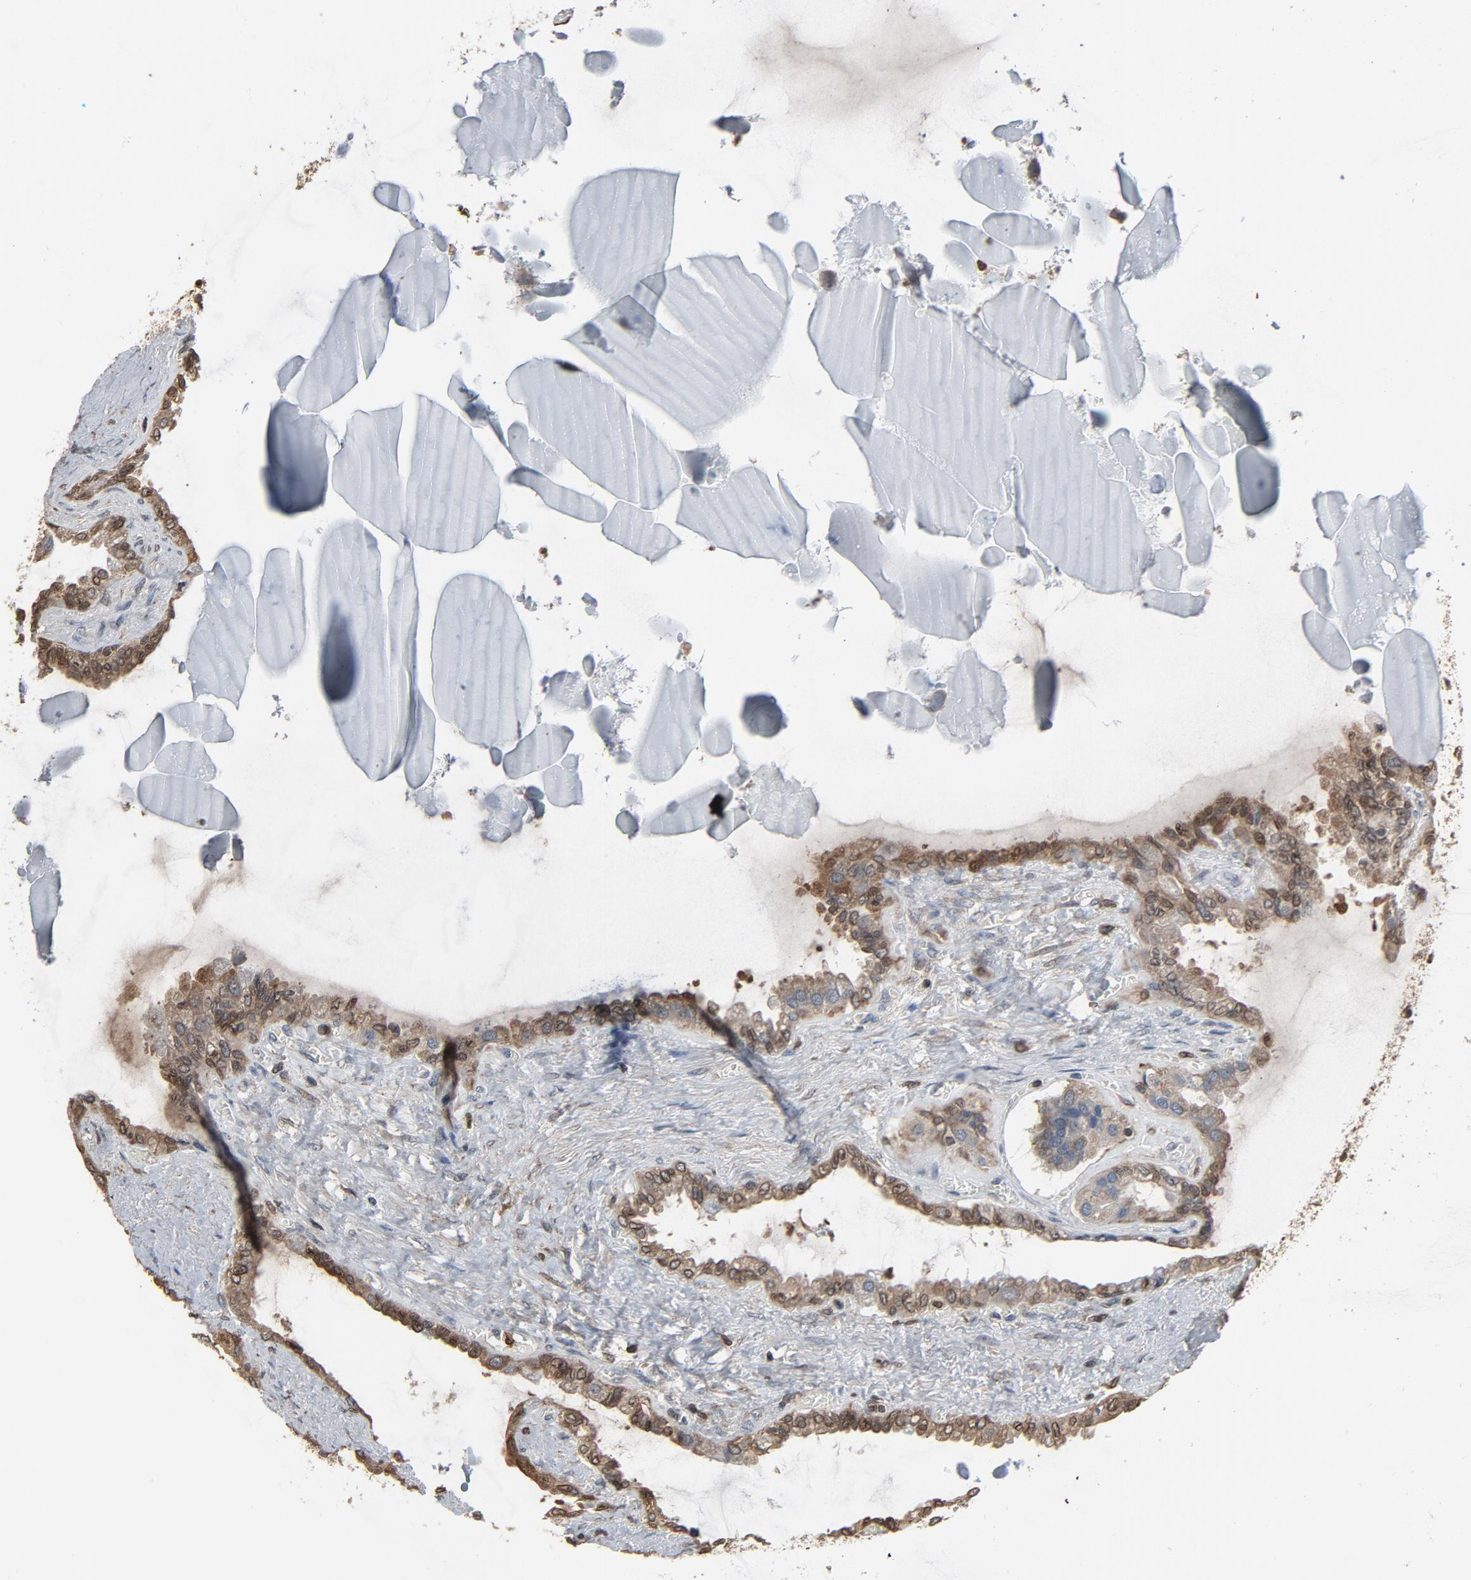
{"staining": {"intensity": "moderate", "quantity": ">75%", "location": "cytoplasmic/membranous,nuclear"}, "tissue": "seminal vesicle", "cell_type": "Glandular cells", "image_type": "normal", "snomed": [{"axis": "morphology", "description": "Normal tissue, NOS"}, {"axis": "morphology", "description": "Inflammation, NOS"}, {"axis": "topography", "description": "Urinary bladder"}, {"axis": "topography", "description": "Prostate"}, {"axis": "topography", "description": "Seminal veicle"}], "caption": "A micrograph of human seminal vesicle stained for a protein shows moderate cytoplasmic/membranous,nuclear brown staining in glandular cells.", "gene": "UBE2D1", "patient": {"sex": "male", "age": 82}}